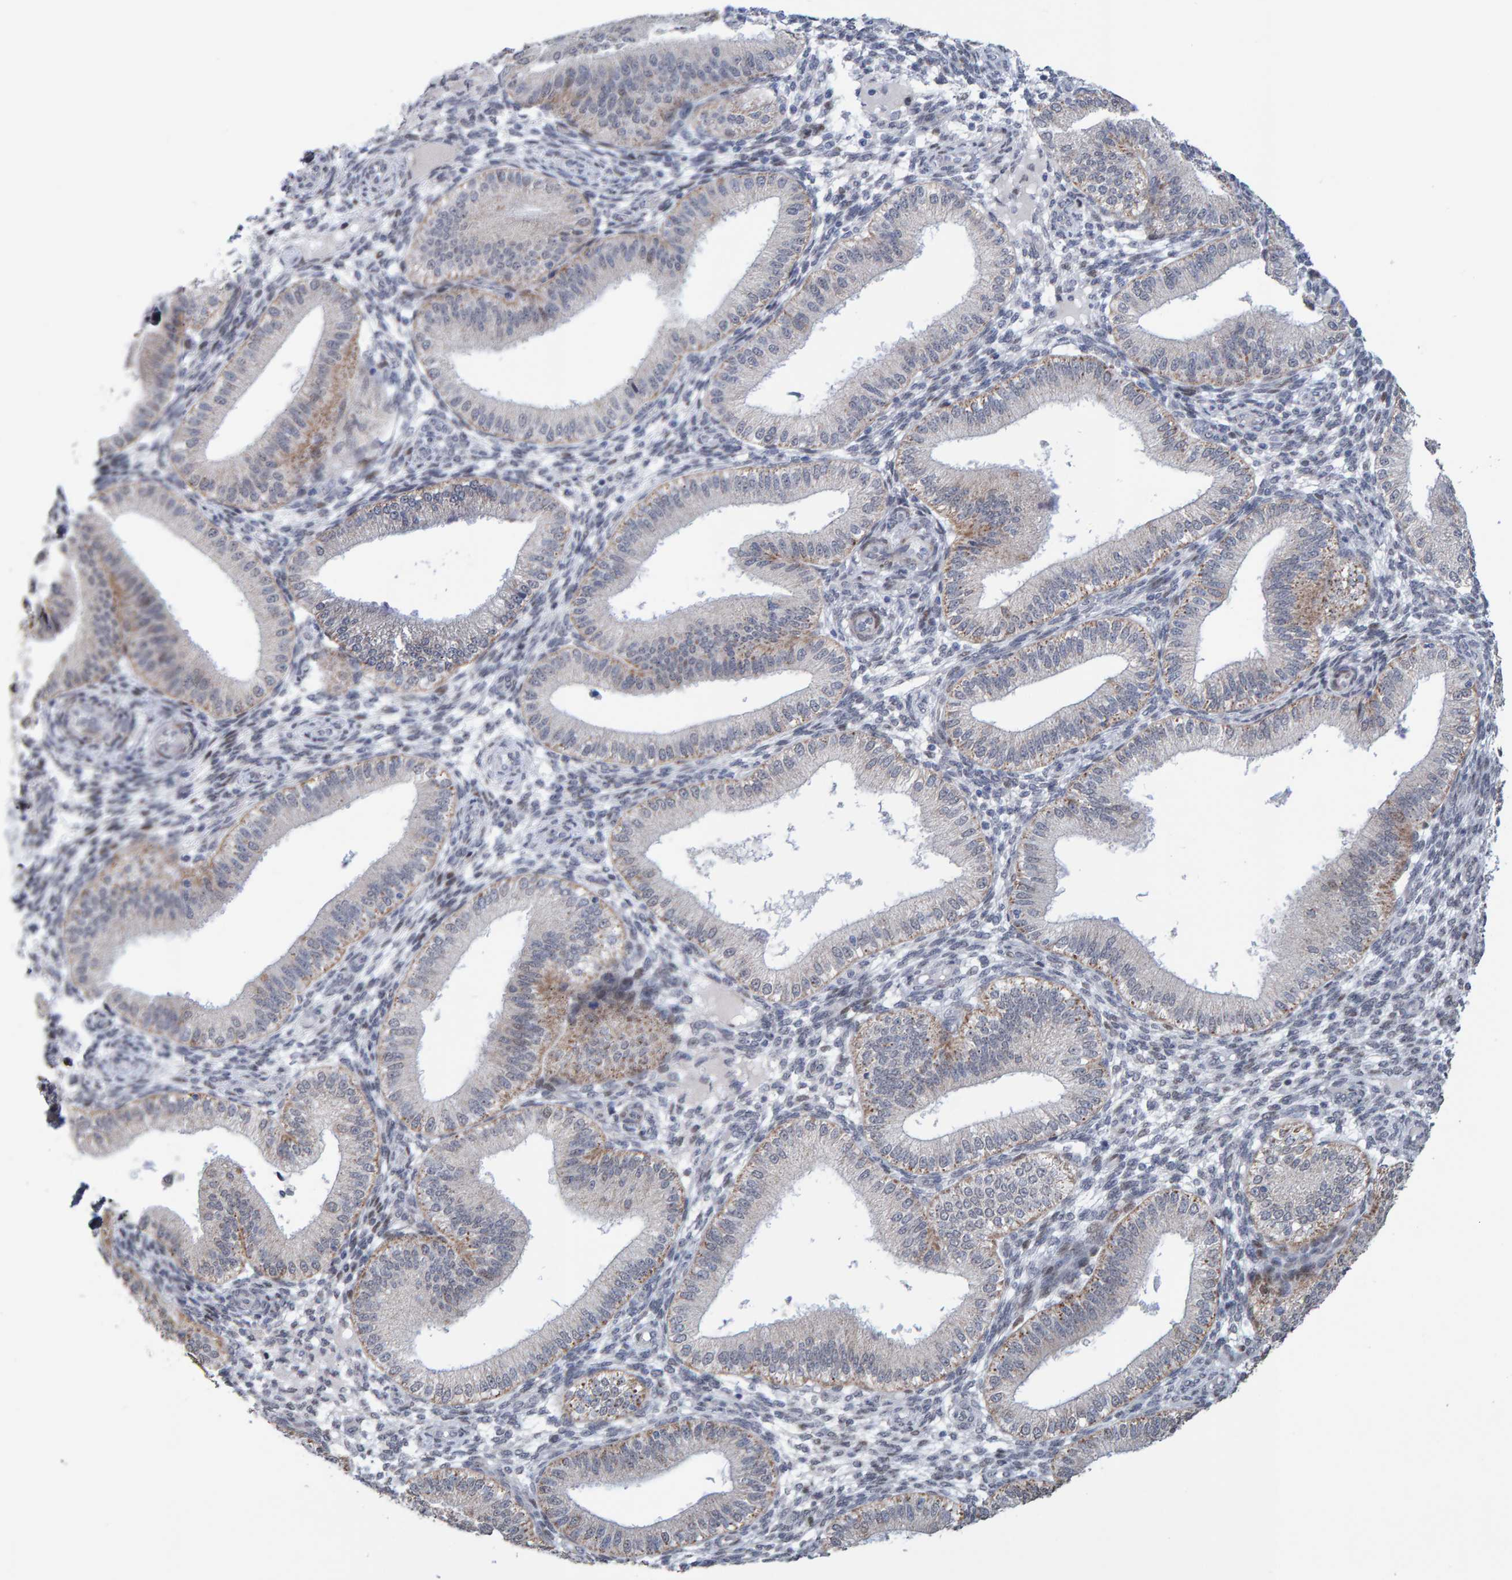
{"staining": {"intensity": "negative", "quantity": "none", "location": "none"}, "tissue": "endometrium", "cell_type": "Cells in endometrial stroma", "image_type": "normal", "snomed": [{"axis": "morphology", "description": "Normal tissue, NOS"}, {"axis": "topography", "description": "Endometrium"}], "caption": "The image displays no staining of cells in endometrial stroma in unremarkable endometrium.", "gene": "USP43", "patient": {"sex": "female", "age": 39}}